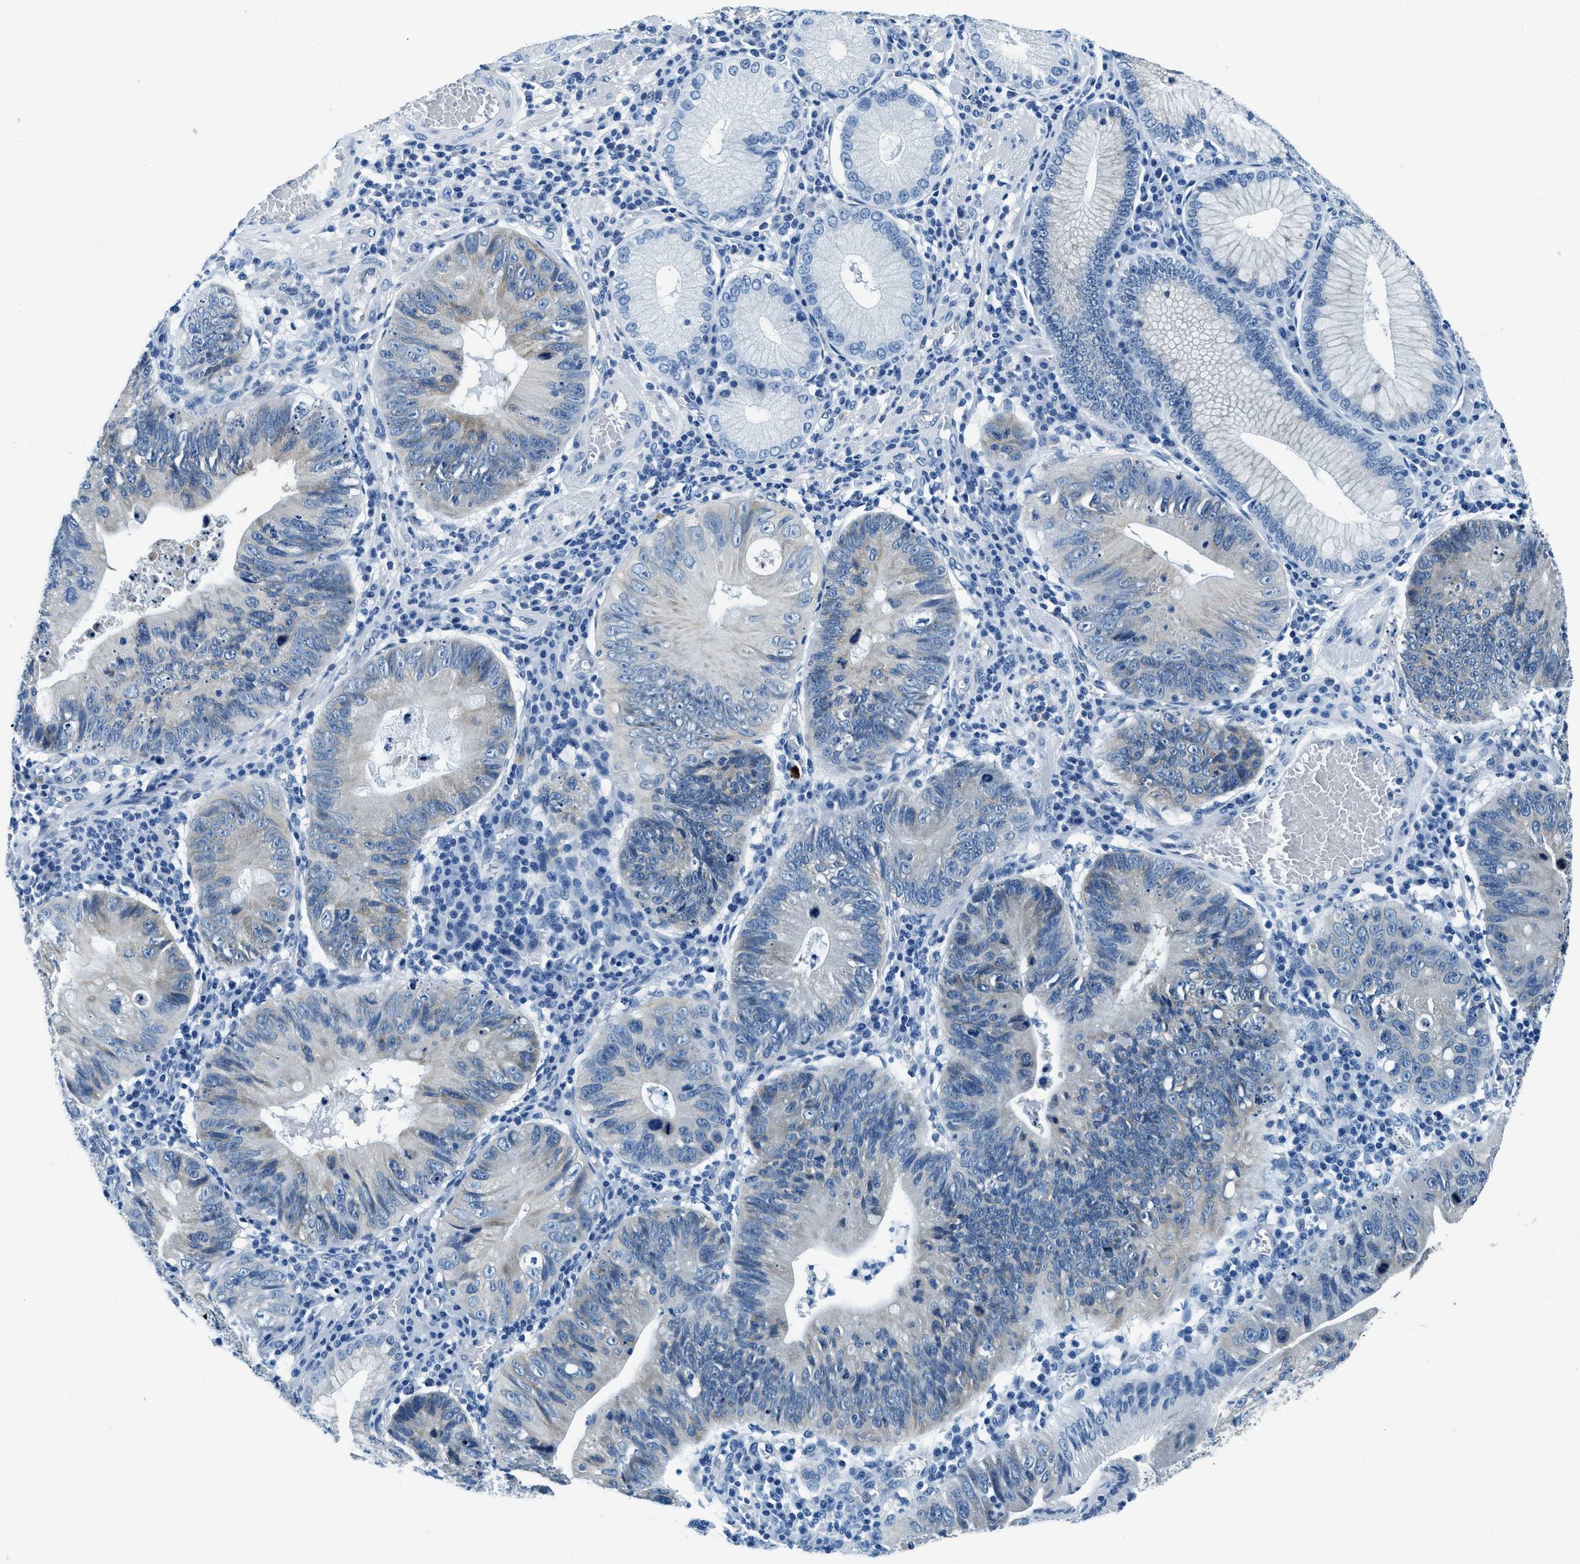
{"staining": {"intensity": "moderate", "quantity": "<25%", "location": "cytoplasmic/membranous"}, "tissue": "stomach cancer", "cell_type": "Tumor cells", "image_type": "cancer", "snomed": [{"axis": "morphology", "description": "Adenocarcinoma, NOS"}, {"axis": "topography", "description": "Stomach"}], "caption": "High-power microscopy captured an IHC micrograph of stomach adenocarcinoma, revealing moderate cytoplasmic/membranous expression in approximately <25% of tumor cells. The staining was performed using DAB, with brown indicating positive protein expression. Nuclei are stained blue with hematoxylin.", "gene": "UBAC2", "patient": {"sex": "male", "age": 59}}